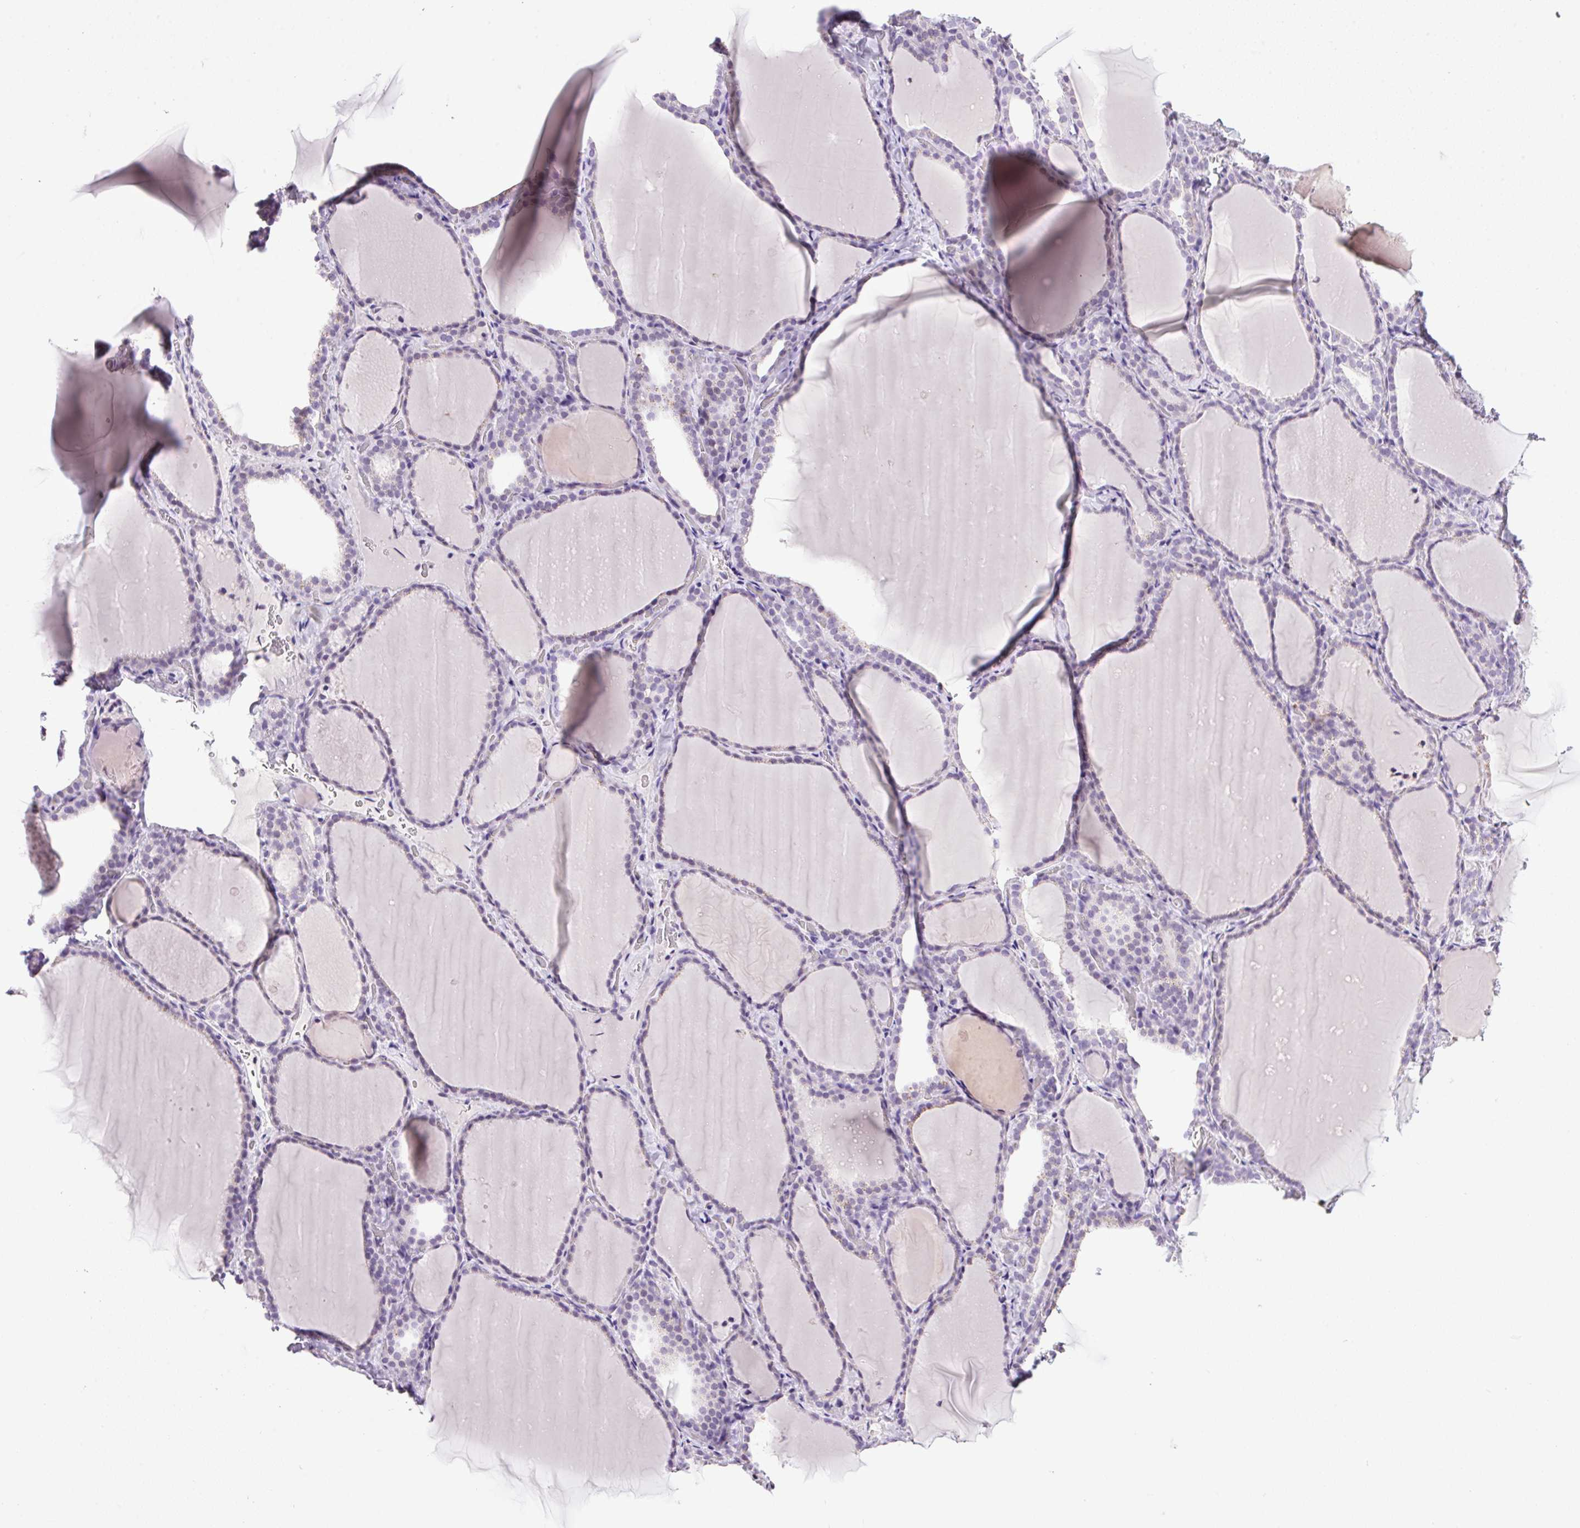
{"staining": {"intensity": "negative", "quantity": "none", "location": "none"}, "tissue": "thyroid gland", "cell_type": "Glandular cells", "image_type": "normal", "snomed": [{"axis": "morphology", "description": "Normal tissue, NOS"}, {"axis": "topography", "description": "Thyroid gland"}], "caption": "High magnification brightfield microscopy of unremarkable thyroid gland stained with DAB (brown) and counterstained with hematoxylin (blue): glandular cells show no significant staining. Nuclei are stained in blue.", "gene": "TMEM88B", "patient": {"sex": "female", "age": 22}}